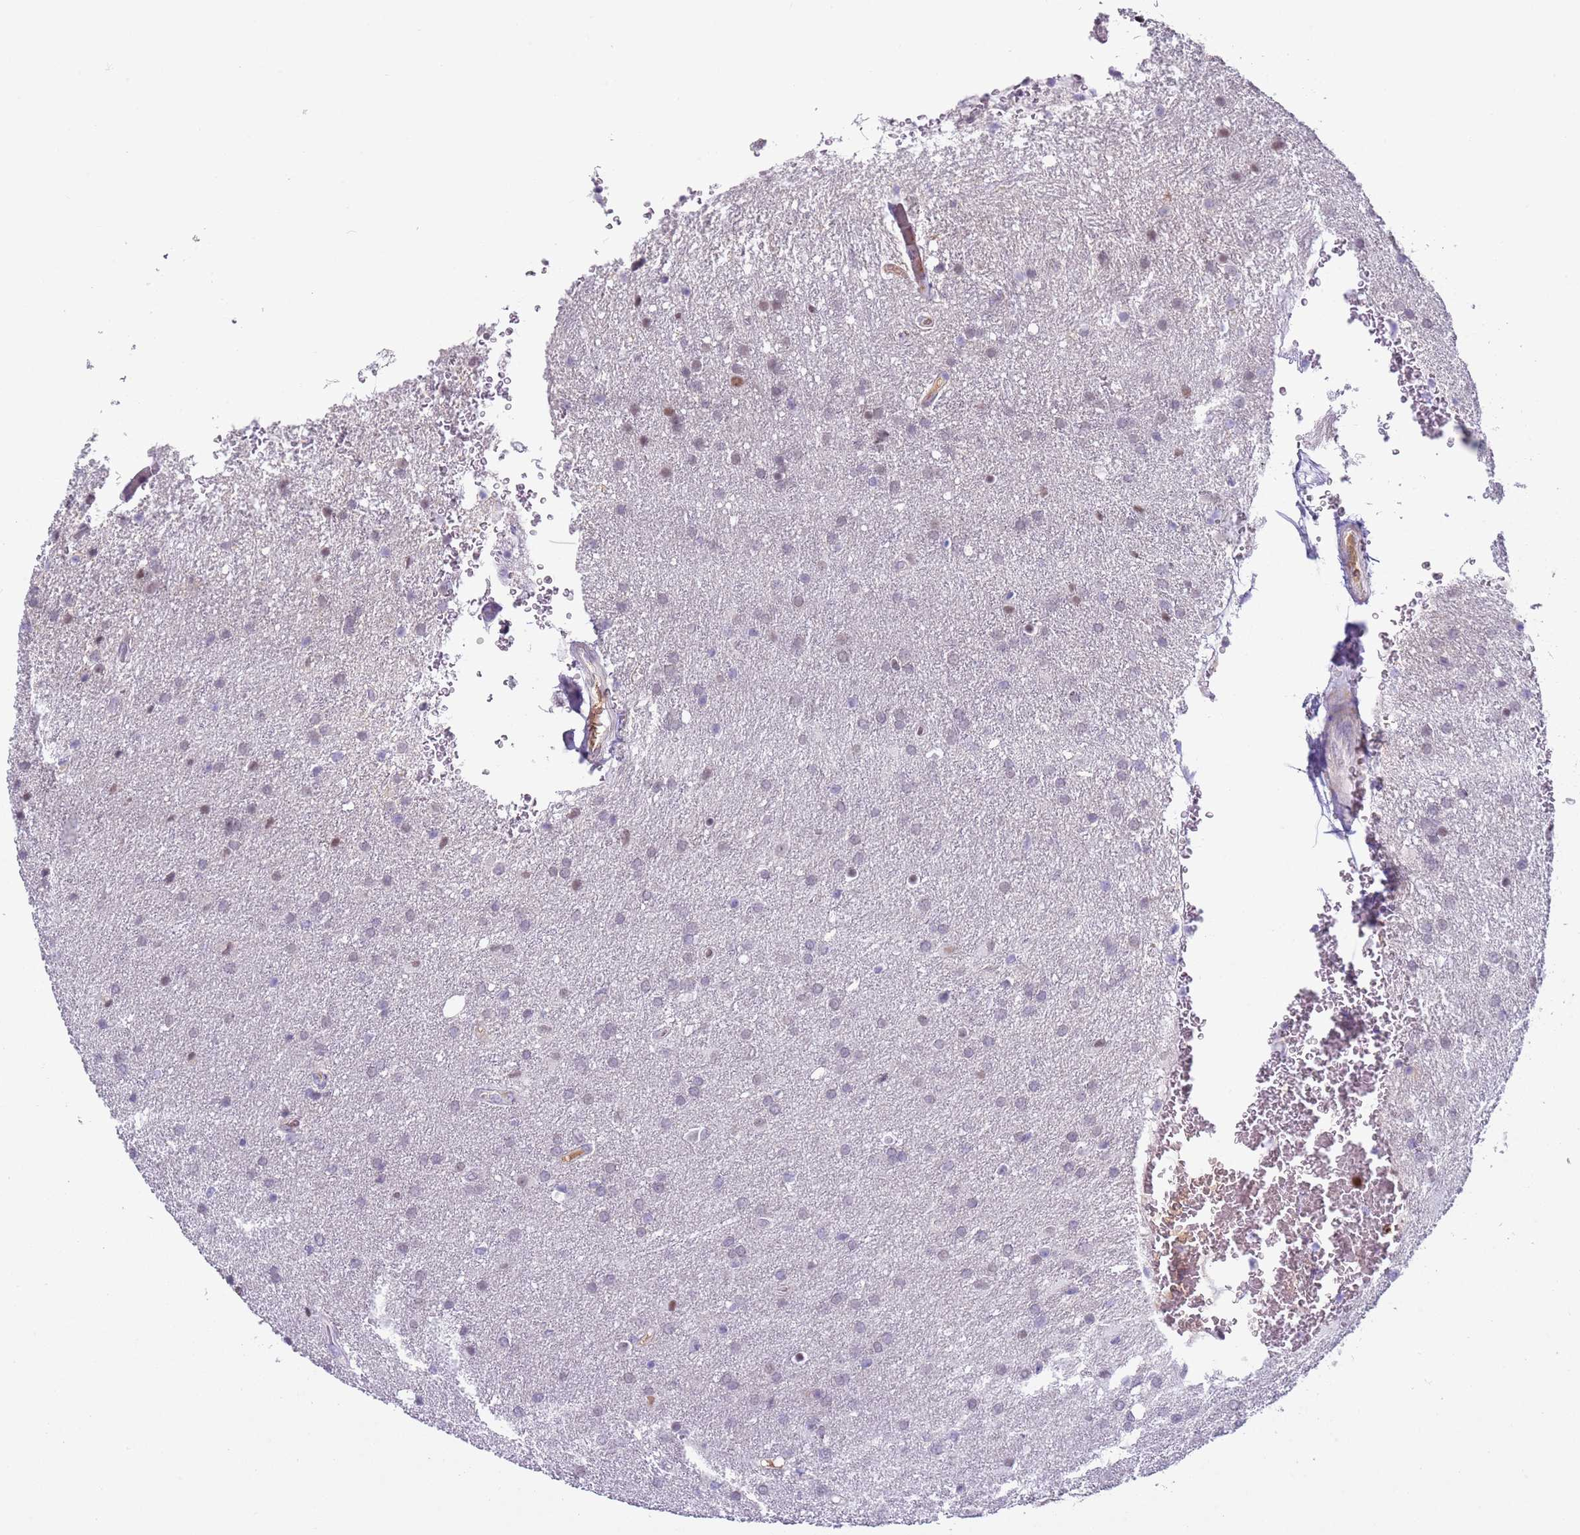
{"staining": {"intensity": "negative", "quantity": "none", "location": "none"}, "tissue": "glioma", "cell_type": "Tumor cells", "image_type": "cancer", "snomed": [{"axis": "morphology", "description": "Glioma, malignant, Low grade"}, {"axis": "topography", "description": "Brain"}], "caption": "This is a photomicrograph of immunohistochemistry staining of glioma, which shows no expression in tumor cells.", "gene": "NPAP1", "patient": {"sex": "female", "age": 32}}